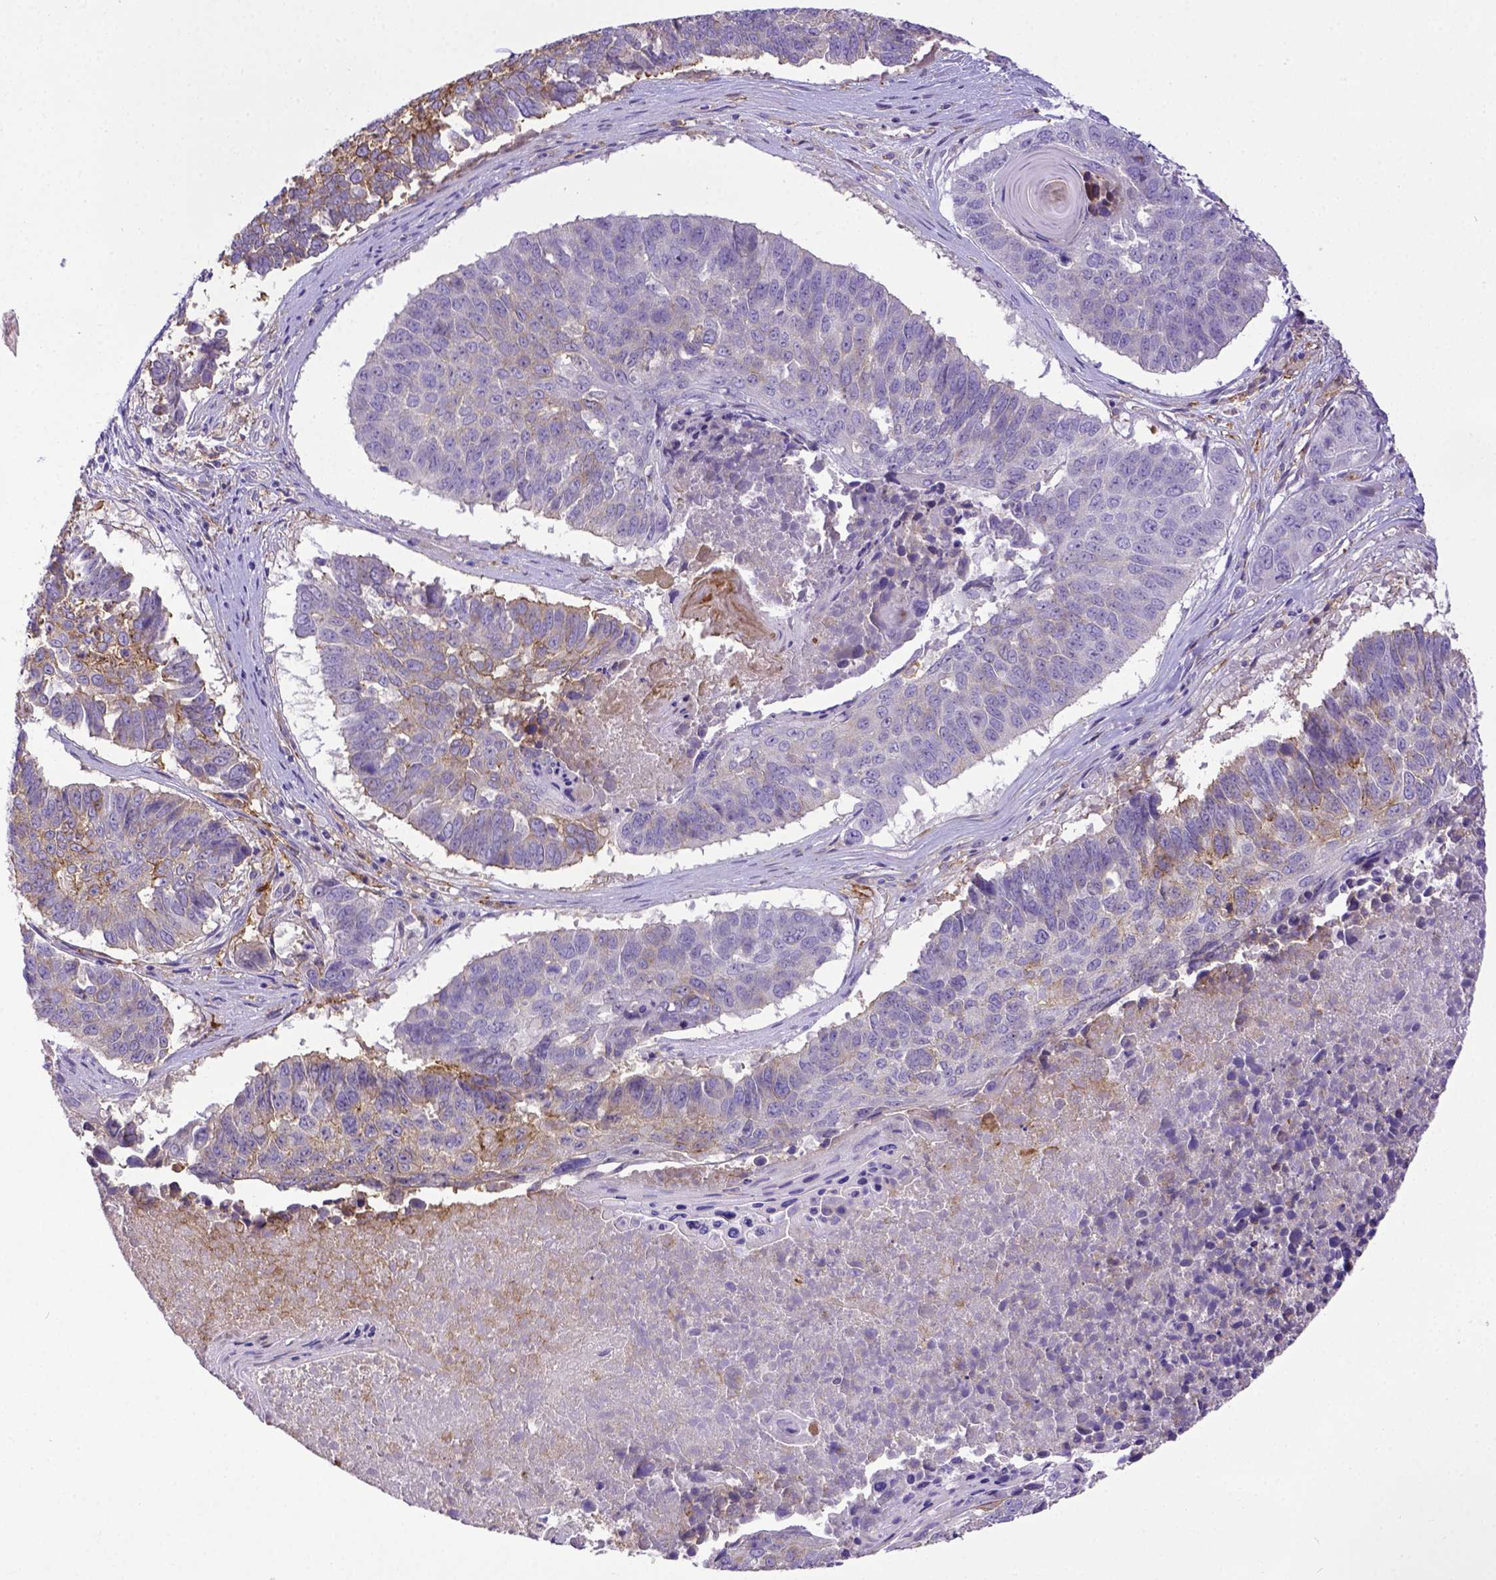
{"staining": {"intensity": "negative", "quantity": "none", "location": "none"}, "tissue": "lung cancer", "cell_type": "Tumor cells", "image_type": "cancer", "snomed": [{"axis": "morphology", "description": "Squamous cell carcinoma, NOS"}, {"axis": "topography", "description": "Lung"}], "caption": "This is an immunohistochemistry (IHC) image of human lung cancer (squamous cell carcinoma). There is no expression in tumor cells.", "gene": "CD40", "patient": {"sex": "male", "age": 73}}